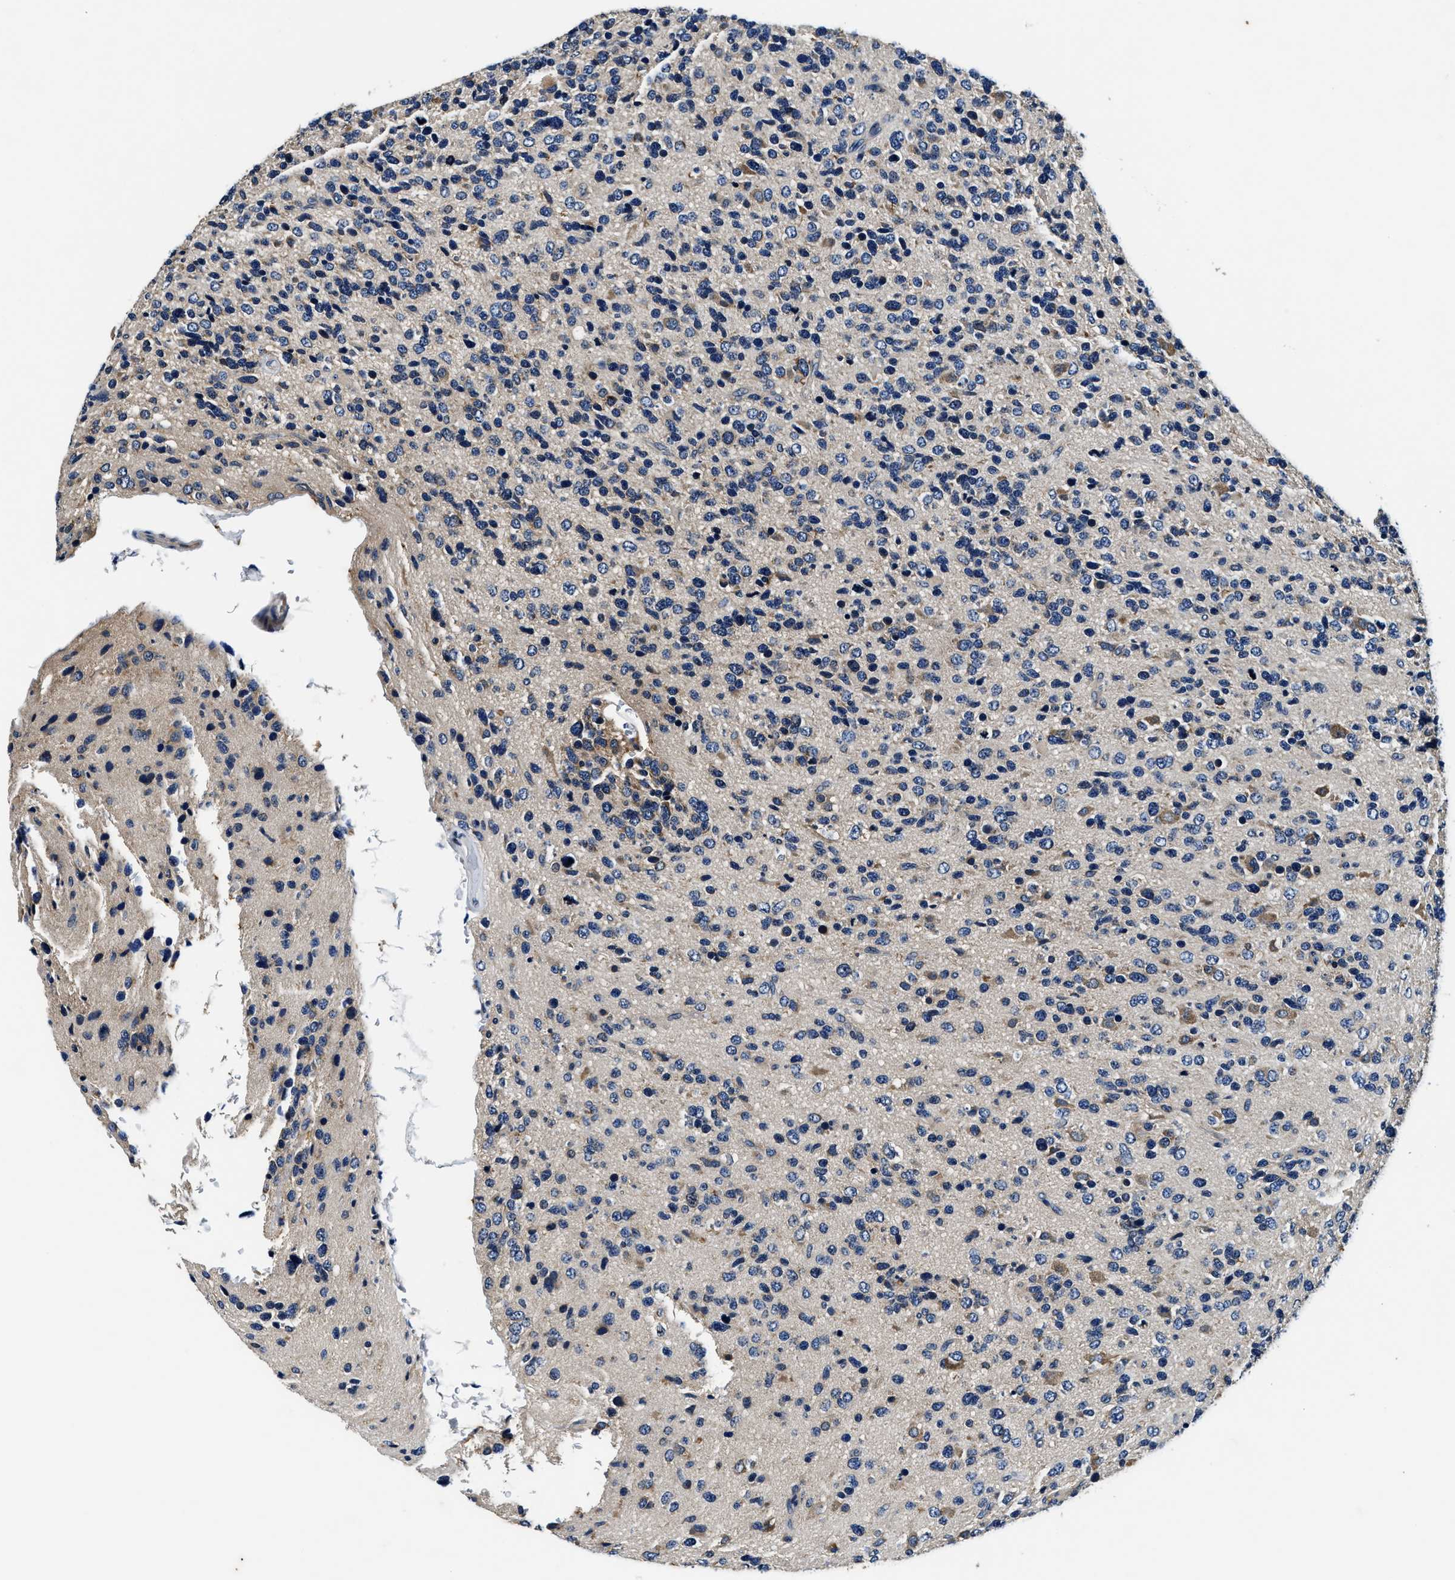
{"staining": {"intensity": "moderate", "quantity": "<25%", "location": "cytoplasmic/membranous"}, "tissue": "glioma", "cell_type": "Tumor cells", "image_type": "cancer", "snomed": [{"axis": "morphology", "description": "Glioma, malignant, High grade"}, {"axis": "topography", "description": "Brain"}], "caption": "An immunohistochemistry (IHC) photomicrograph of neoplastic tissue is shown. Protein staining in brown labels moderate cytoplasmic/membranous positivity in malignant glioma (high-grade) within tumor cells.", "gene": "PI4KB", "patient": {"sex": "female", "age": 58}}